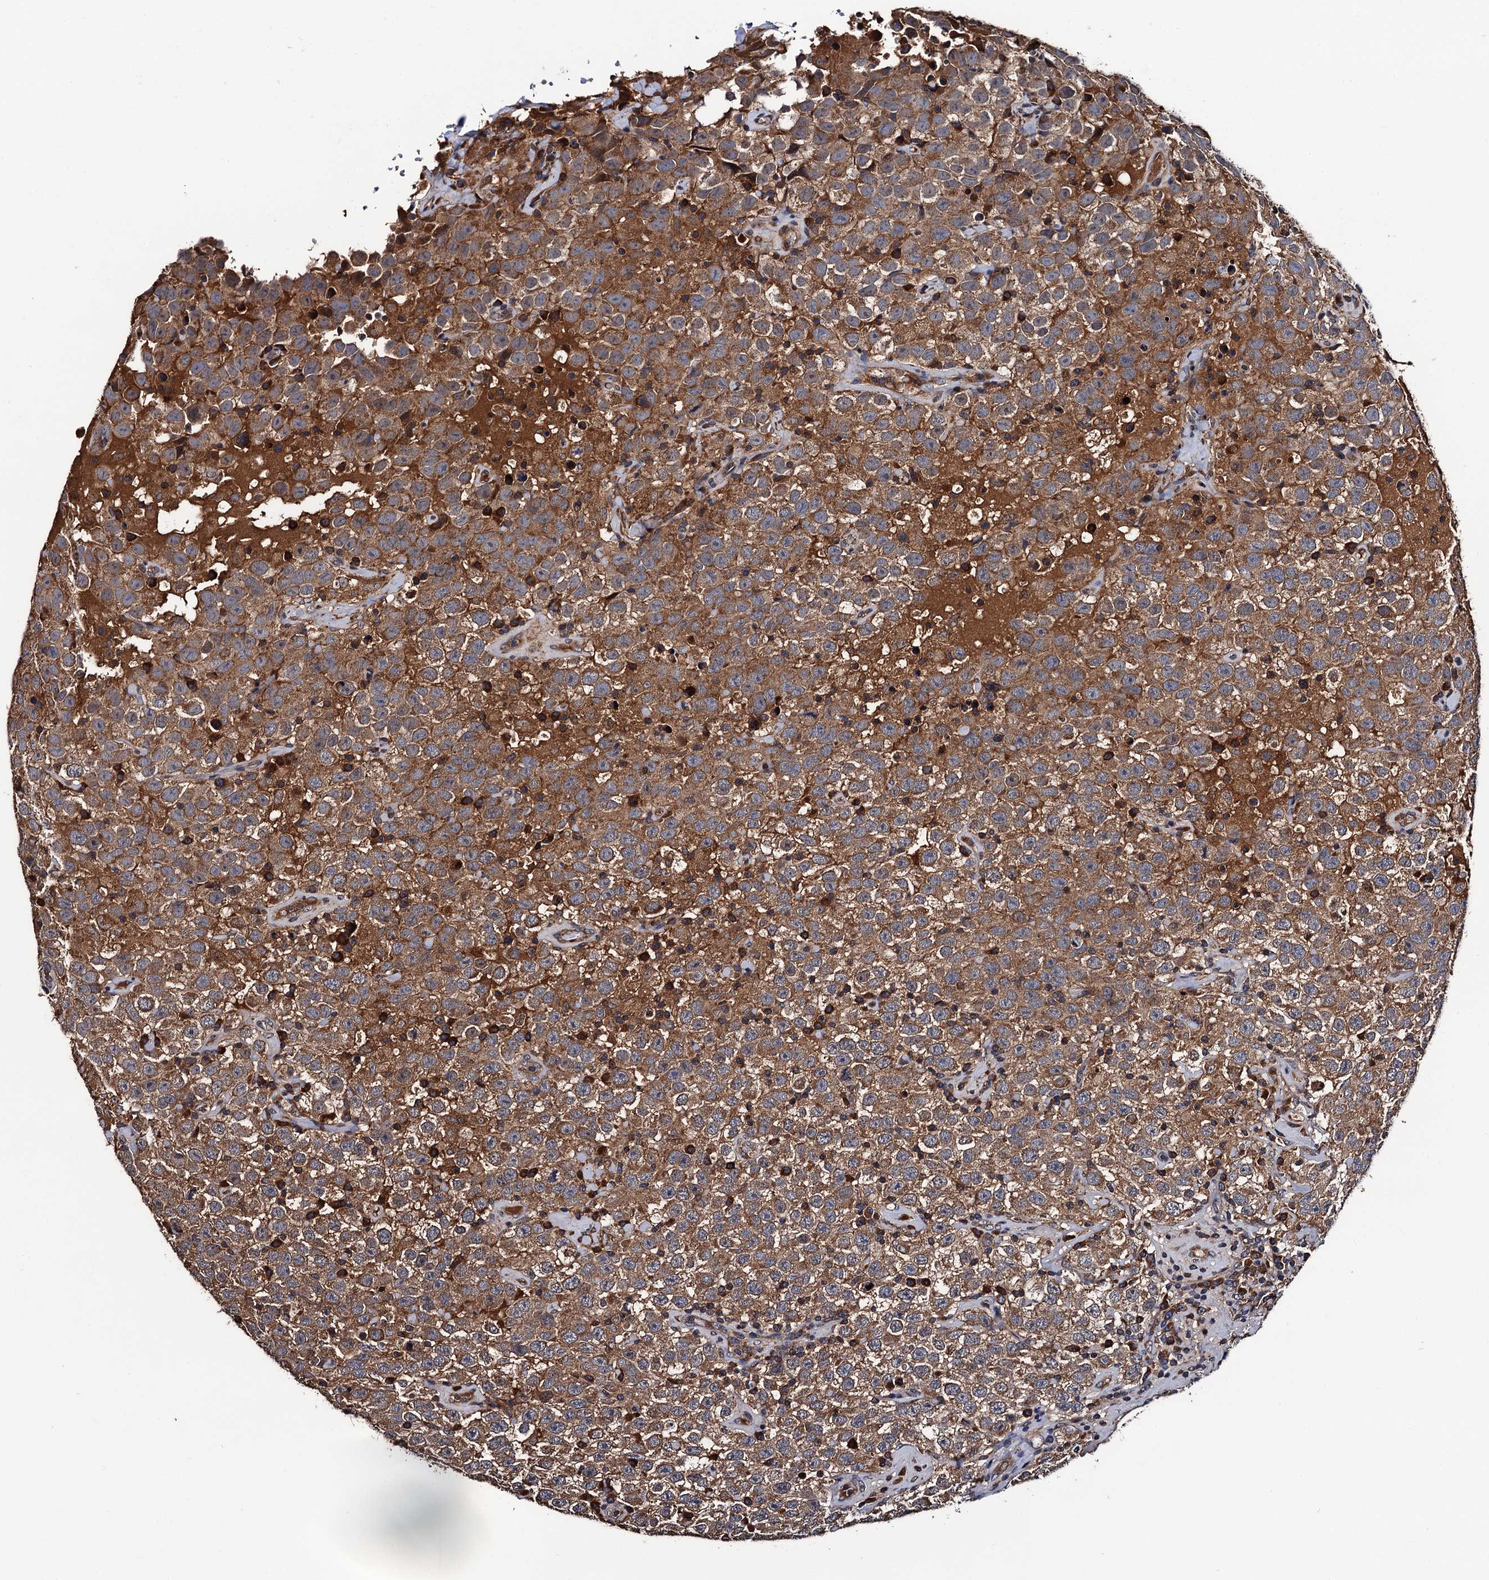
{"staining": {"intensity": "moderate", "quantity": ">75%", "location": "cytoplasmic/membranous"}, "tissue": "testis cancer", "cell_type": "Tumor cells", "image_type": "cancer", "snomed": [{"axis": "morphology", "description": "Seminoma, NOS"}, {"axis": "topography", "description": "Testis"}], "caption": "A brown stain shows moderate cytoplasmic/membranous expression of a protein in human seminoma (testis) tumor cells. (brown staining indicates protein expression, while blue staining denotes nuclei).", "gene": "RGS11", "patient": {"sex": "male", "age": 41}}